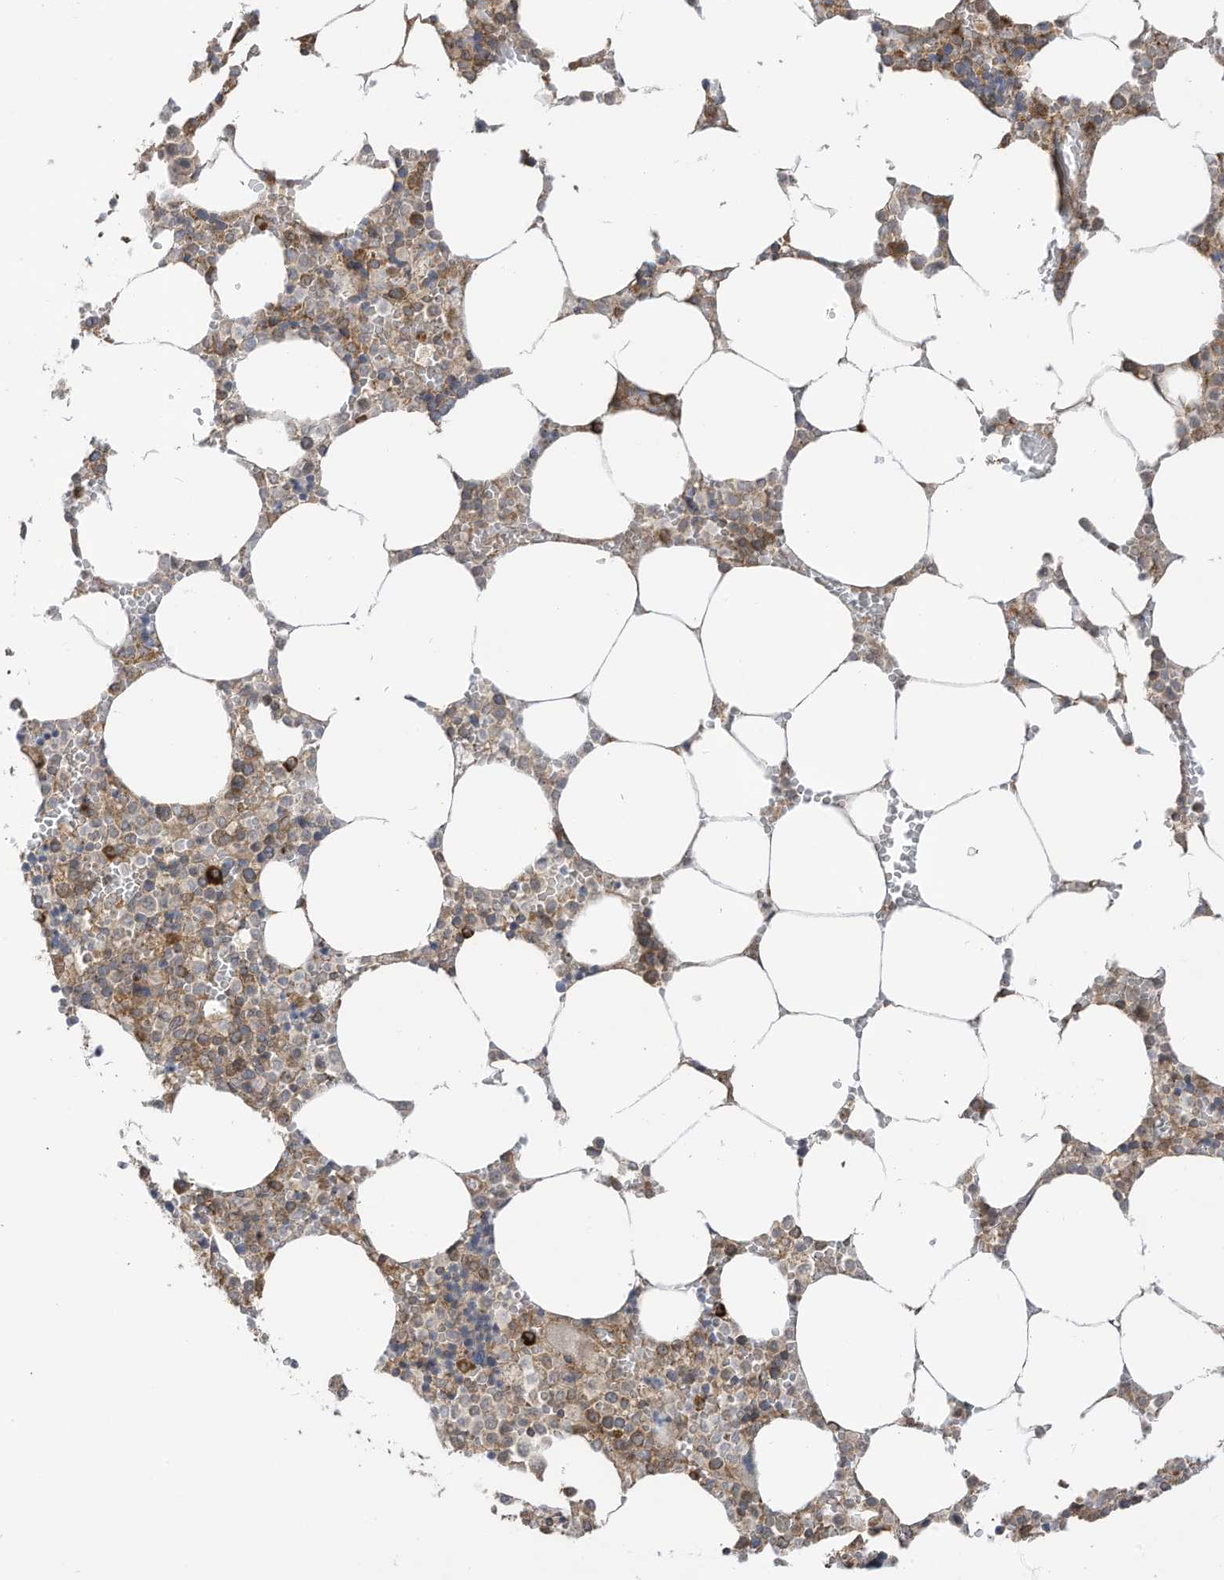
{"staining": {"intensity": "moderate", "quantity": "25%-75%", "location": "cytoplasmic/membranous"}, "tissue": "bone marrow", "cell_type": "Hematopoietic cells", "image_type": "normal", "snomed": [{"axis": "morphology", "description": "Normal tissue, NOS"}, {"axis": "topography", "description": "Bone marrow"}], "caption": "High-magnification brightfield microscopy of normal bone marrow stained with DAB (brown) and counterstained with hematoxylin (blue). hematopoietic cells exhibit moderate cytoplasmic/membranous staining is identified in about25%-75% of cells.", "gene": "REPS1", "patient": {"sex": "male", "age": 70}}